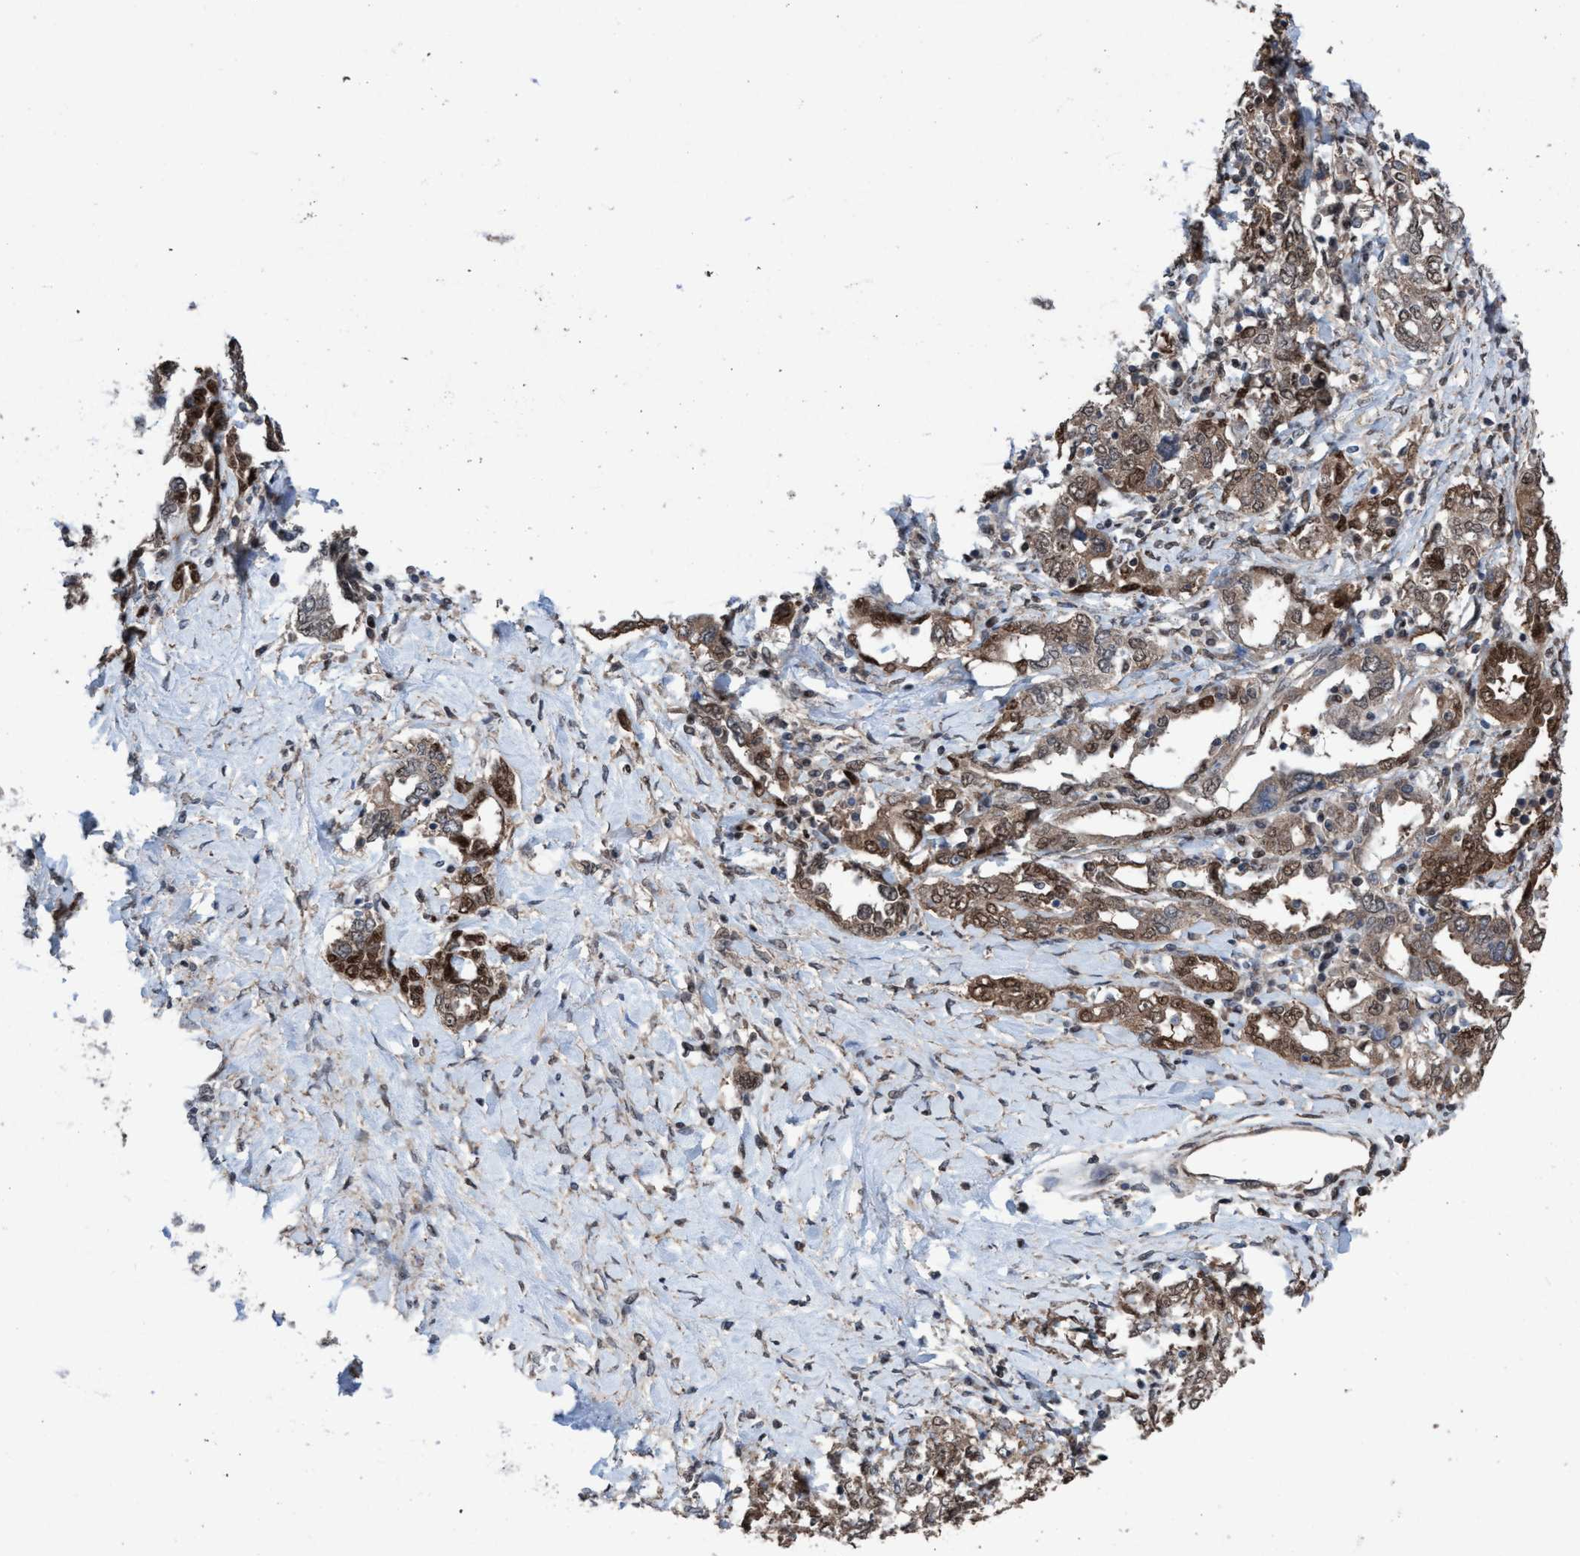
{"staining": {"intensity": "moderate", "quantity": ">75%", "location": "cytoplasmic/membranous,nuclear"}, "tissue": "ovarian cancer", "cell_type": "Tumor cells", "image_type": "cancer", "snomed": [{"axis": "morphology", "description": "Carcinoma, endometroid"}, {"axis": "topography", "description": "Ovary"}], "caption": "Protein expression analysis of ovarian cancer exhibits moderate cytoplasmic/membranous and nuclear expression in approximately >75% of tumor cells.", "gene": "METAP2", "patient": {"sex": "female", "age": 62}}